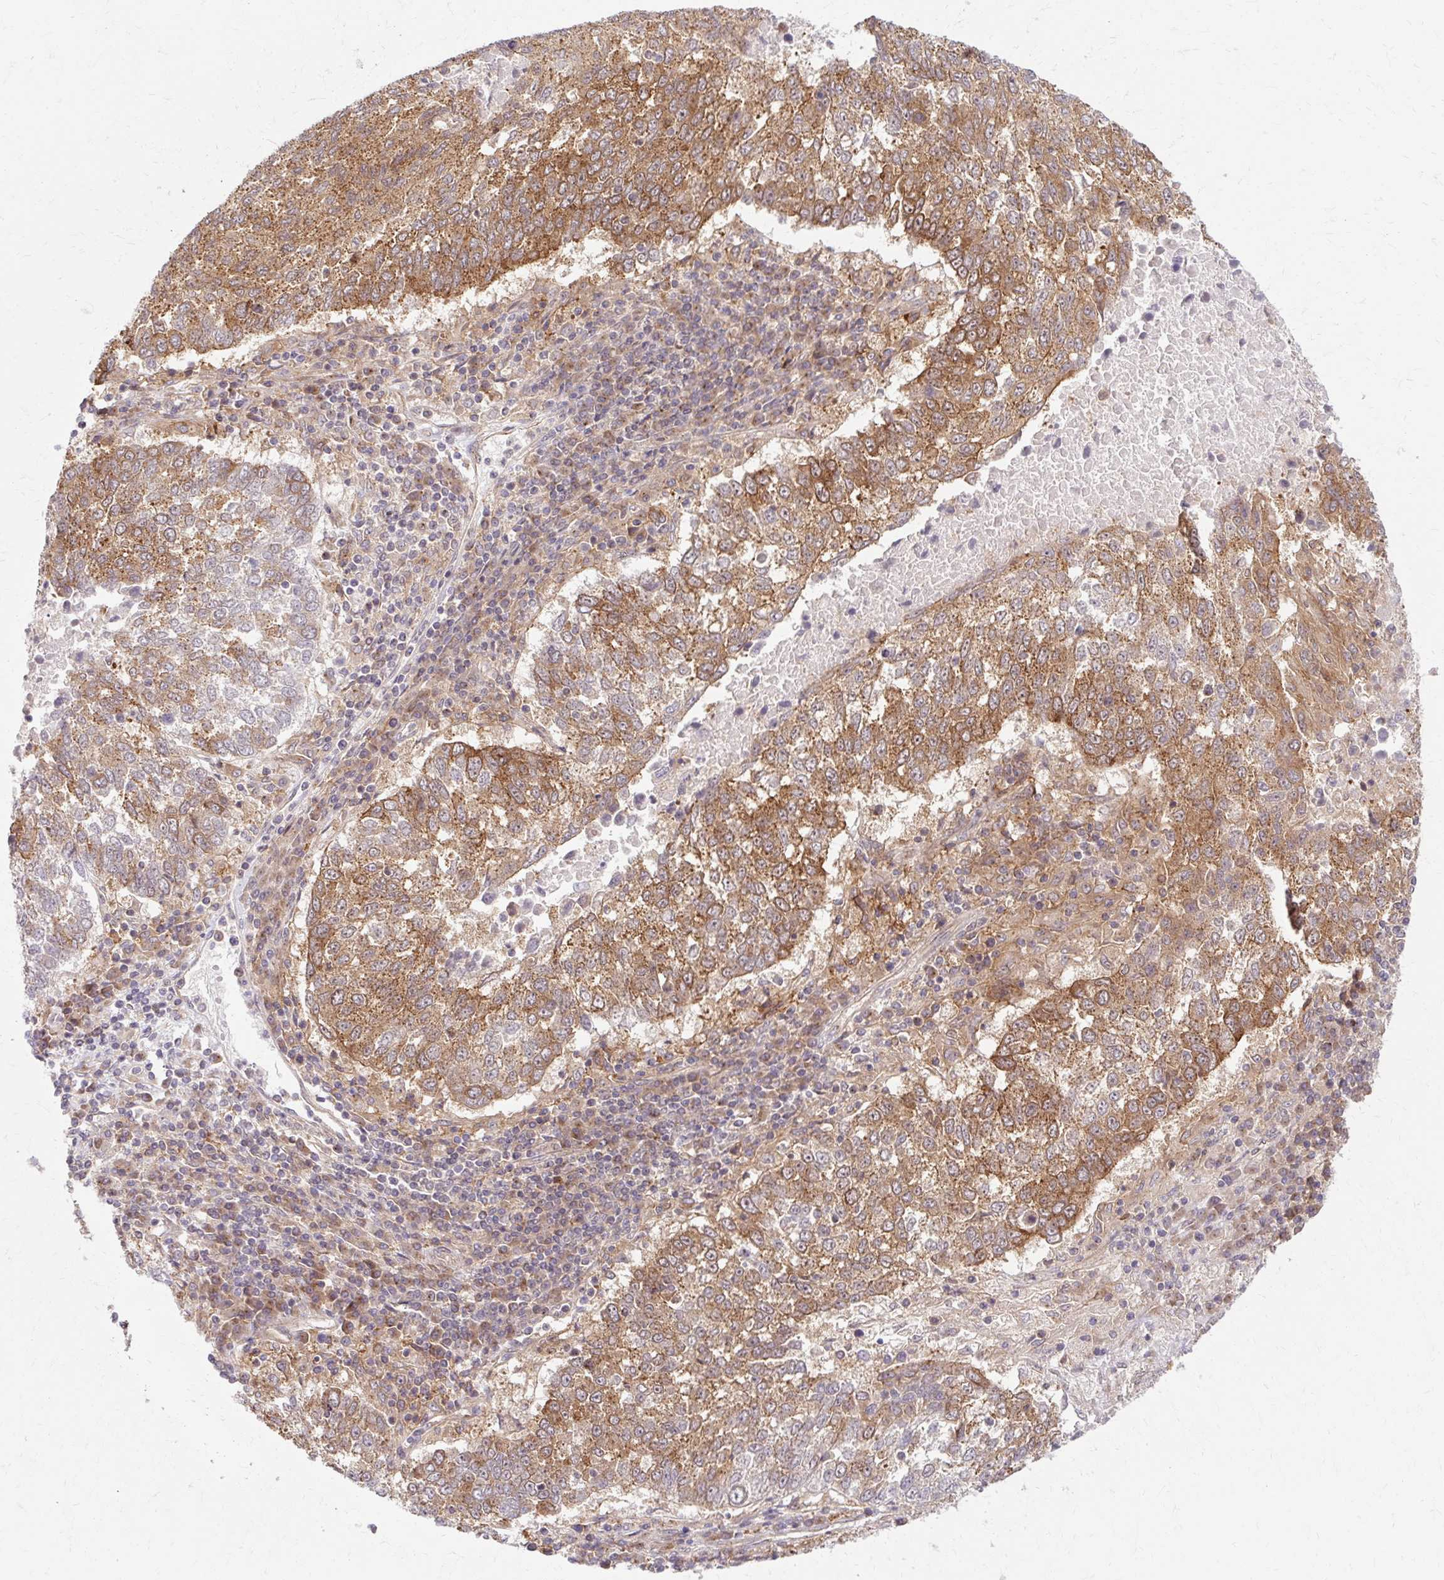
{"staining": {"intensity": "moderate", "quantity": ">75%", "location": "cytoplasmic/membranous"}, "tissue": "lung cancer", "cell_type": "Tumor cells", "image_type": "cancer", "snomed": [{"axis": "morphology", "description": "Squamous cell carcinoma, NOS"}, {"axis": "topography", "description": "Lung"}], "caption": "Brown immunohistochemical staining in lung cancer shows moderate cytoplasmic/membranous expression in about >75% of tumor cells.", "gene": "MZT2B", "patient": {"sex": "male", "age": 73}}